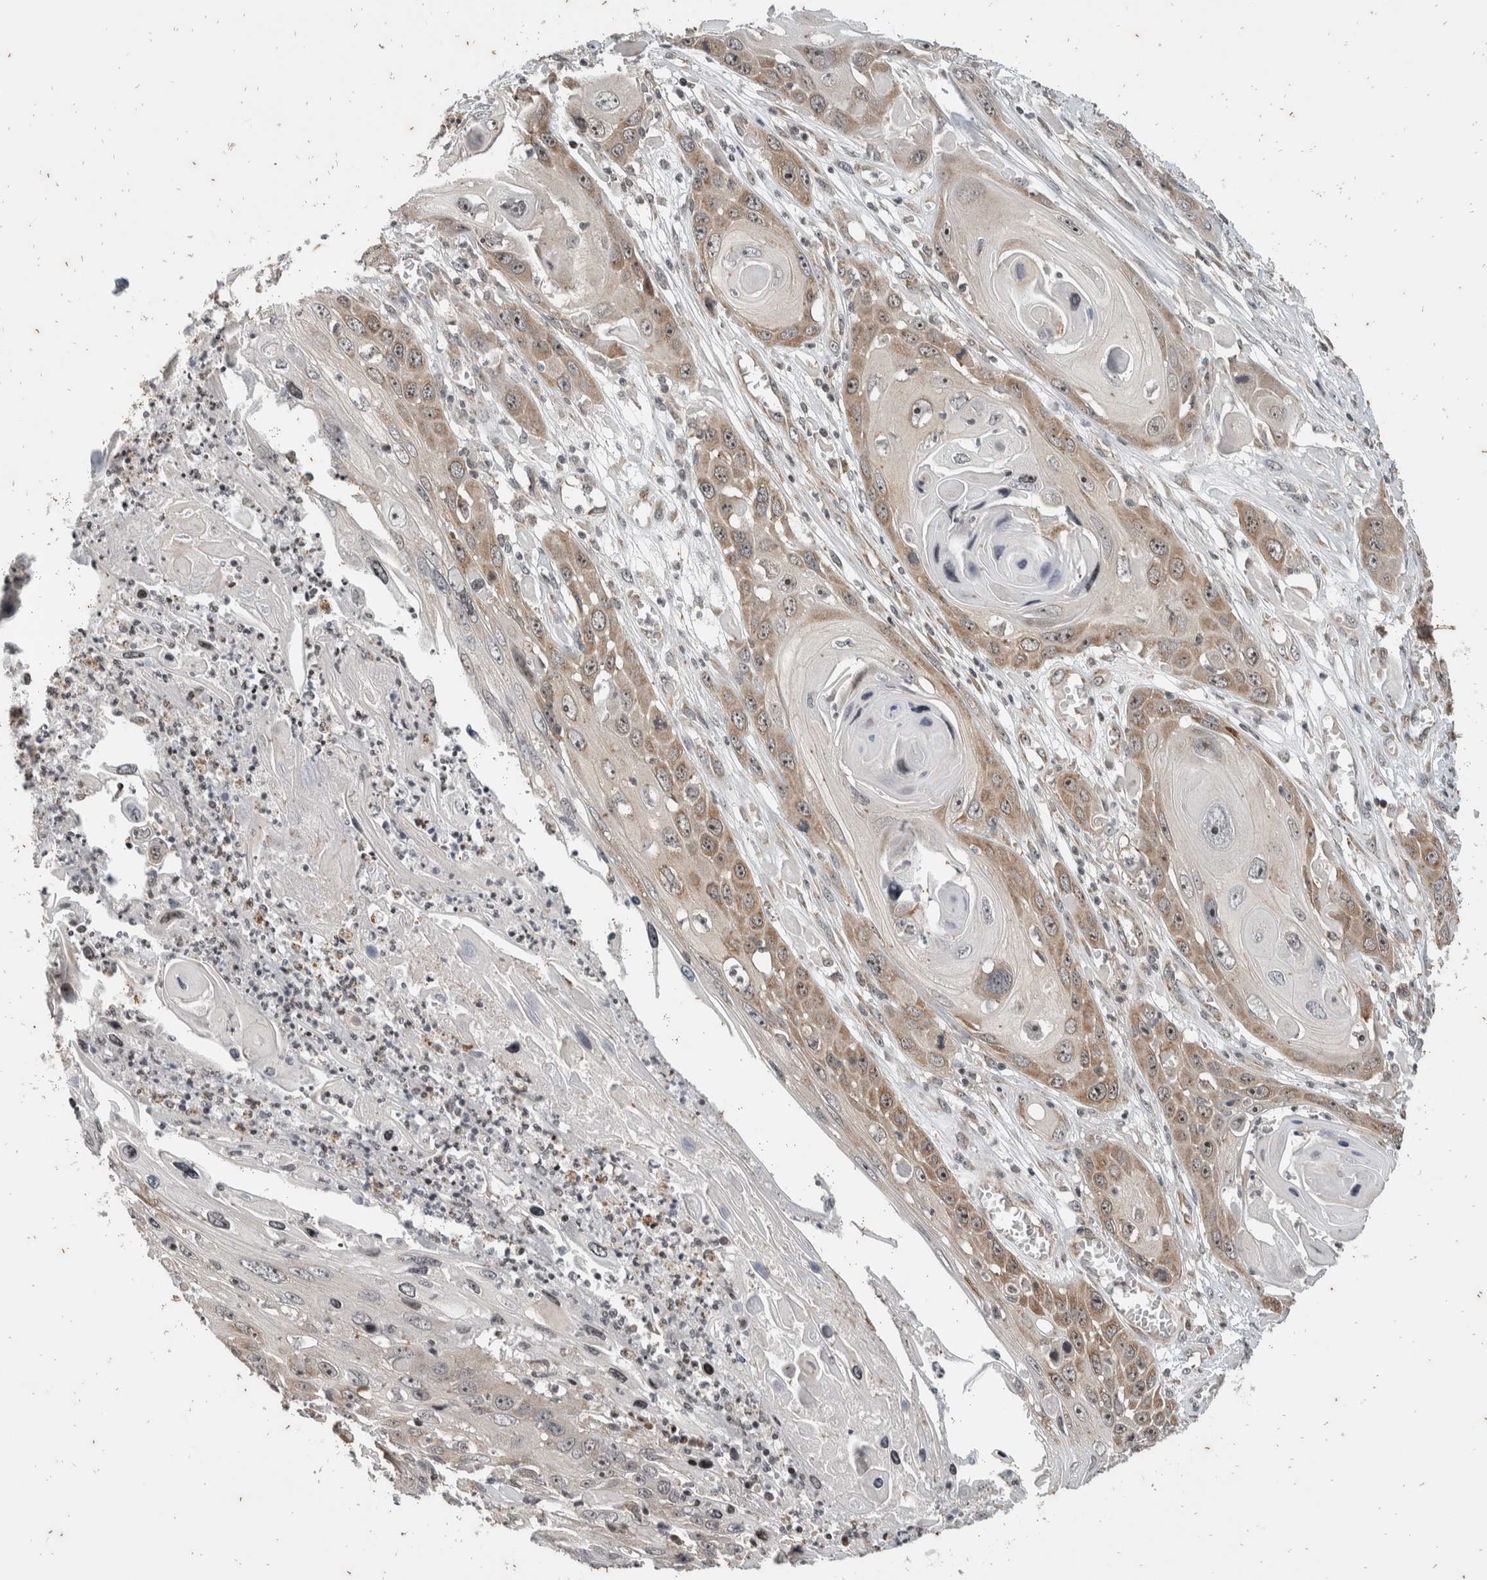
{"staining": {"intensity": "moderate", "quantity": "25%-75%", "location": "cytoplasmic/membranous,nuclear"}, "tissue": "skin cancer", "cell_type": "Tumor cells", "image_type": "cancer", "snomed": [{"axis": "morphology", "description": "Squamous cell carcinoma, NOS"}, {"axis": "topography", "description": "Skin"}], "caption": "Protein expression analysis of human skin squamous cell carcinoma reveals moderate cytoplasmic/membranous and nuclear expression in approximately 25%-75% of tumor cells.", "gene": "ATXN7L1", "patient": {"sex": "male", "age": 55}}